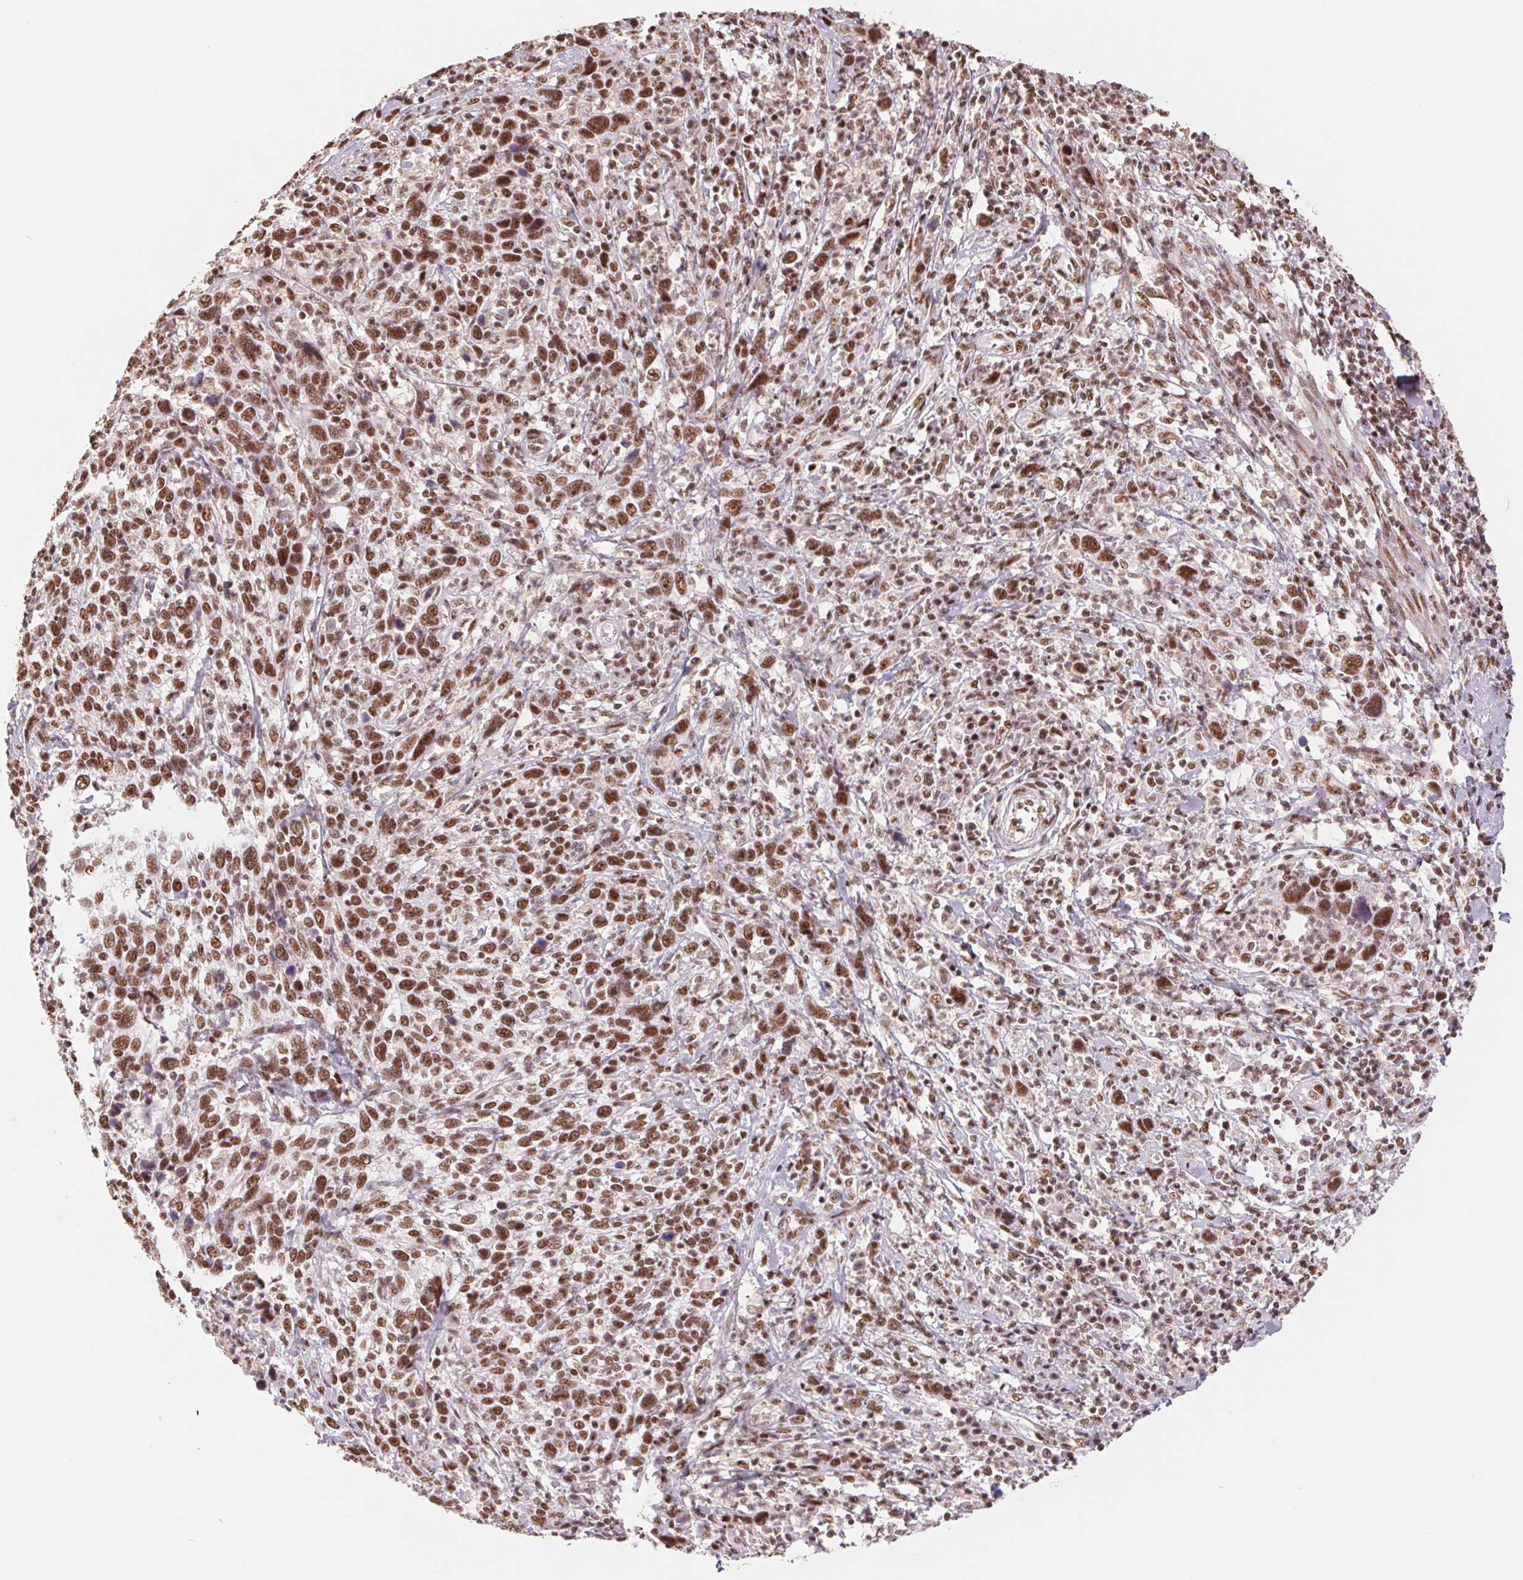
{"staining": {"intensity": "moderate", "quantity": ">75%", "location": "nuclear"}, "tissue": "cervical cancer", "cell_type": "Tumor cells", "image_type": "cancer", "snomed": [{"axis": "morphology", "description": "Squamous cell carcinoma, NOS"}, {"axis": "topography", "description": "Cervix"}], "caption": "This is an image of immunohistochemistry staining of cervical squamous cell carcinoma, which shows moderate expression in the nuclear of tumor cells.", "gene": "SREK1", "patient": {"sex": "female", "age": 46}}